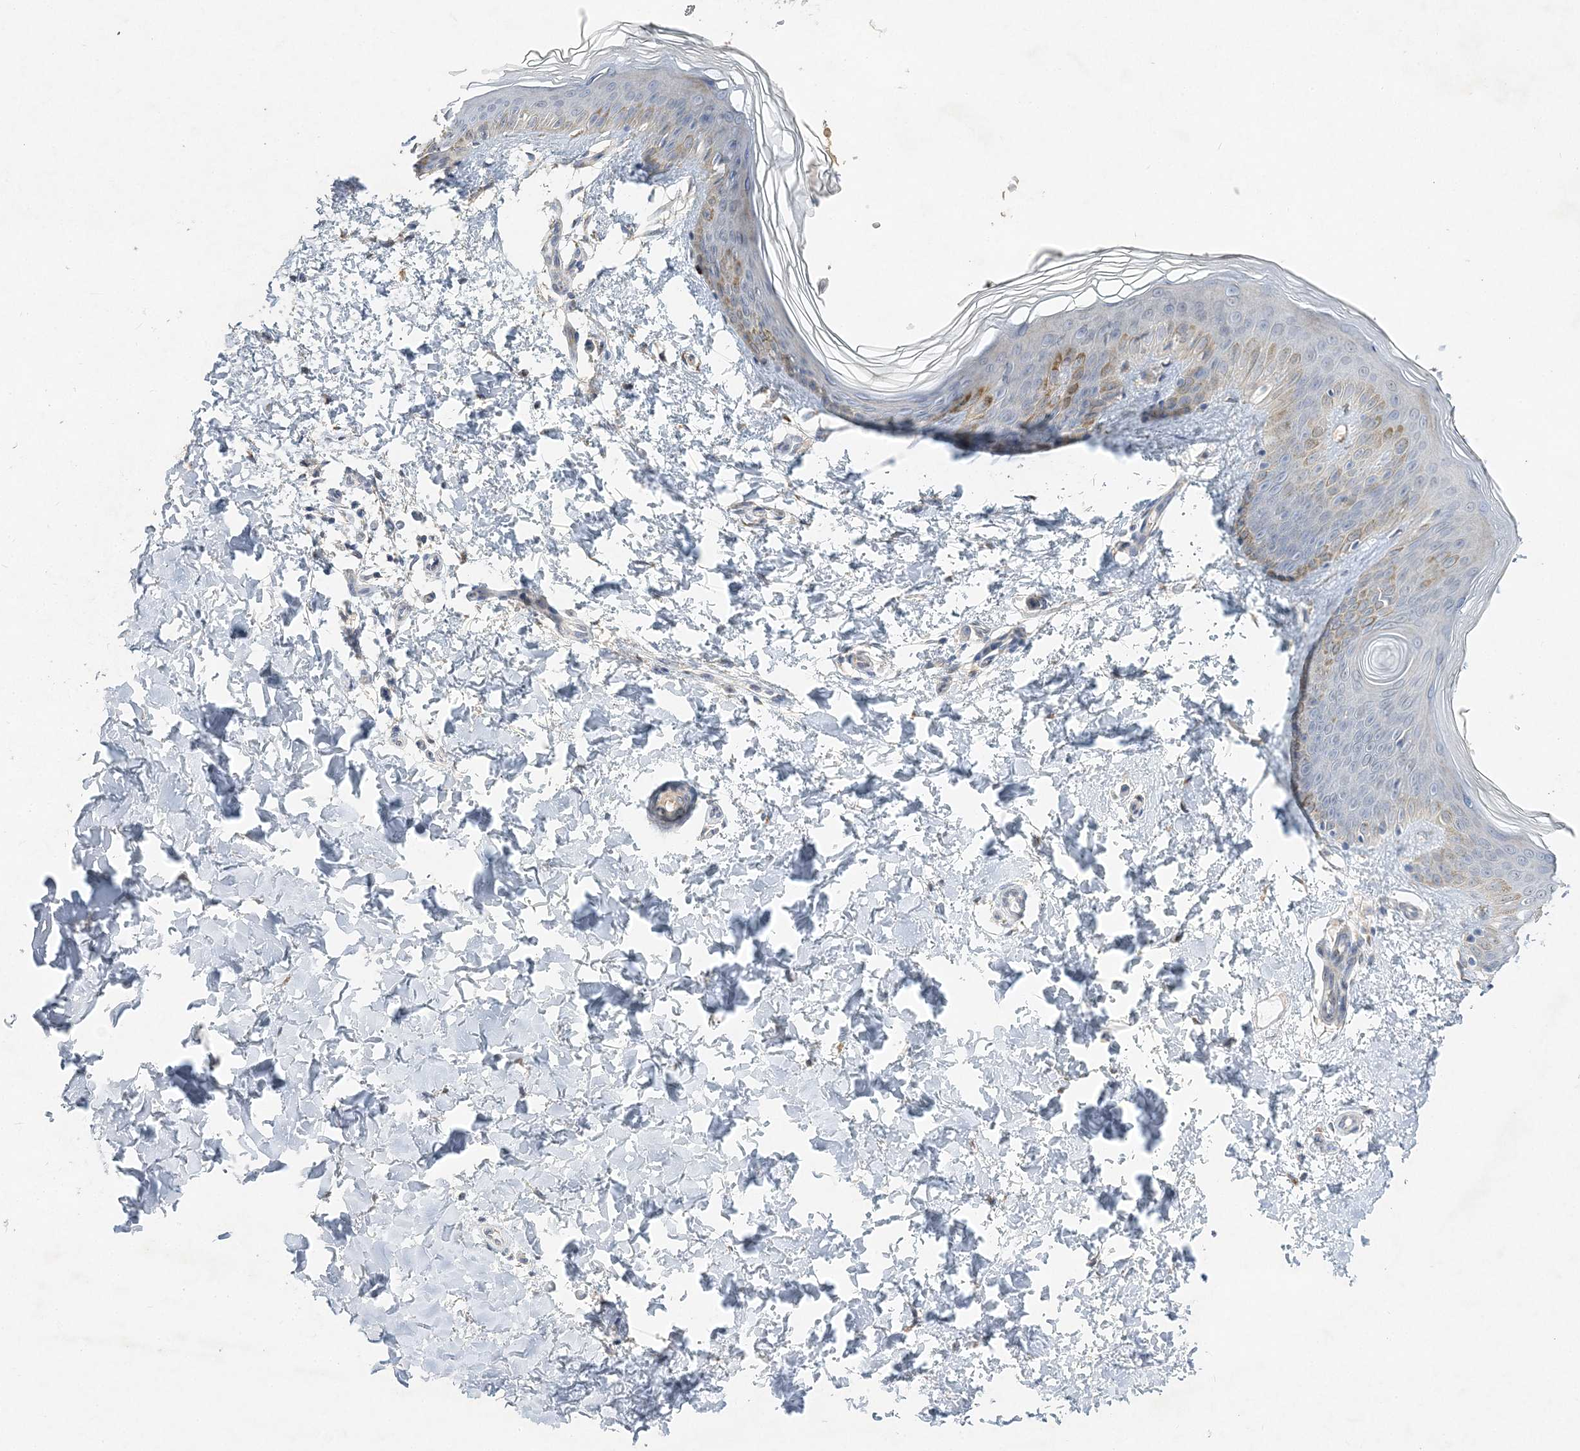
{"staining": {"intensity": "weak", "quantity": ">75%", "location": "cytoplasmic/membranous"}, "tissue": "skin", "cell_type": "Fibroblasts", "image_type": "normal", "snomed": [{"axis": "morphology", "description": "Normal tissue, NOS"}, {"axis": "morphology", "description": "Neoplasm, benign, NOS"}, {"axis": "topography", "description": "Skin"}, {"axis": "topography", "description": "Soft tissue"}], "caption": "About >75% of fibroblasts in normal skin demonstrate weak cytoplasmic/membranous protein staining as visualized by brown immunohistochemical staining.", "gene": "MAT2B", "patient": {"sex": "male", "age": 26}}